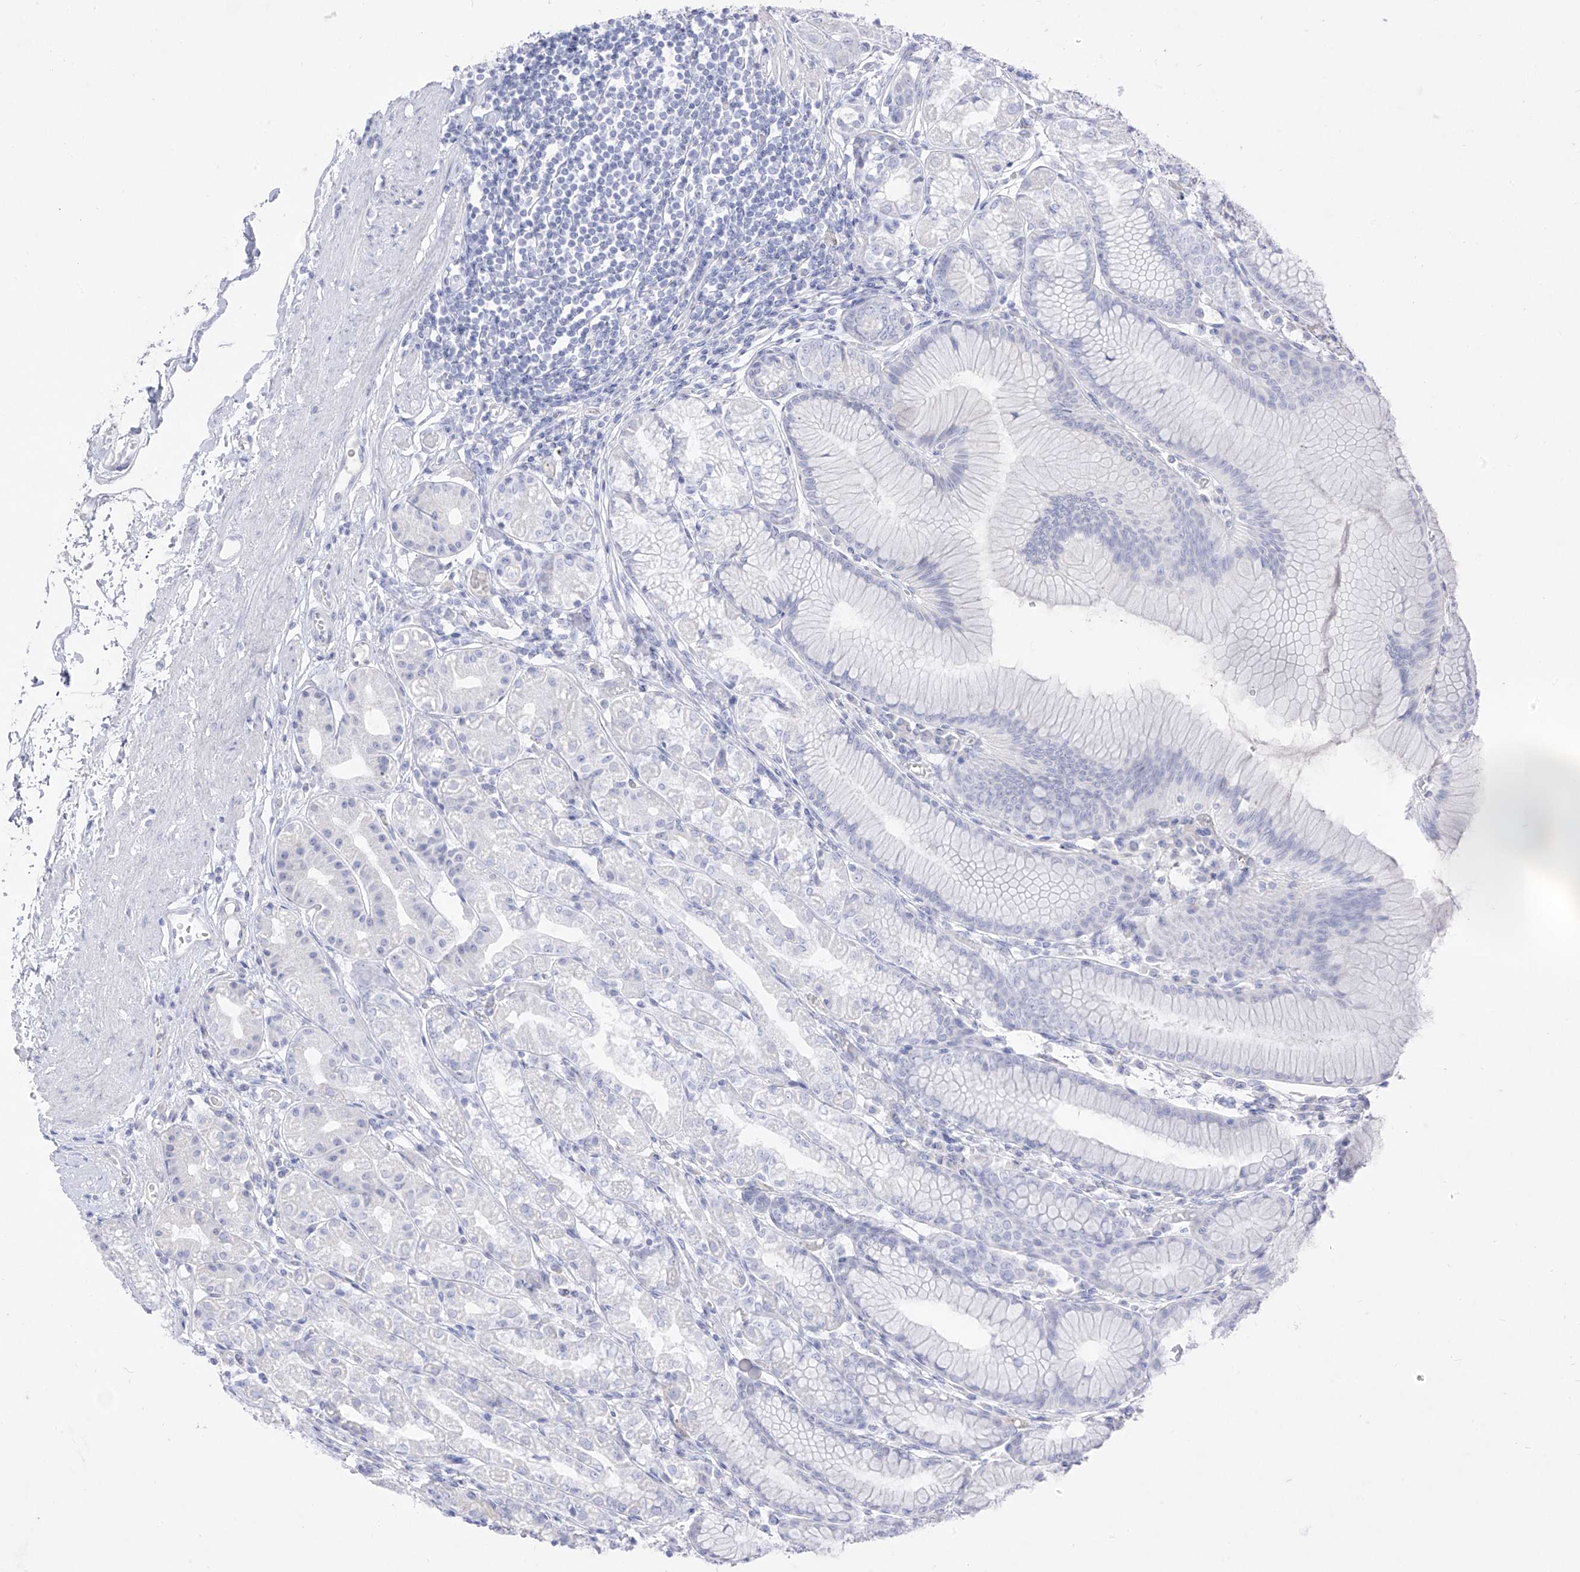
{"staining": {"intensity": "negative", "quantity": "none", "location": "none"}, "tissue": "stomach", "cell_type": "Glandular cells", "image_type": "normal", "snomed": [{"axis": "morphology", "description": "Normal tissue, NOS"}, {"axis": "topography", "description": "Stomach"}], "caption": "Immunohistochemical staining of normal stomach demonstrates no significant positivity in glandular cells. (DAB immunohistochemistry (IHC) with hematoxylin counter stain).", "gene": "TGM4", "patient": {"sex": "female", "age": 57}}